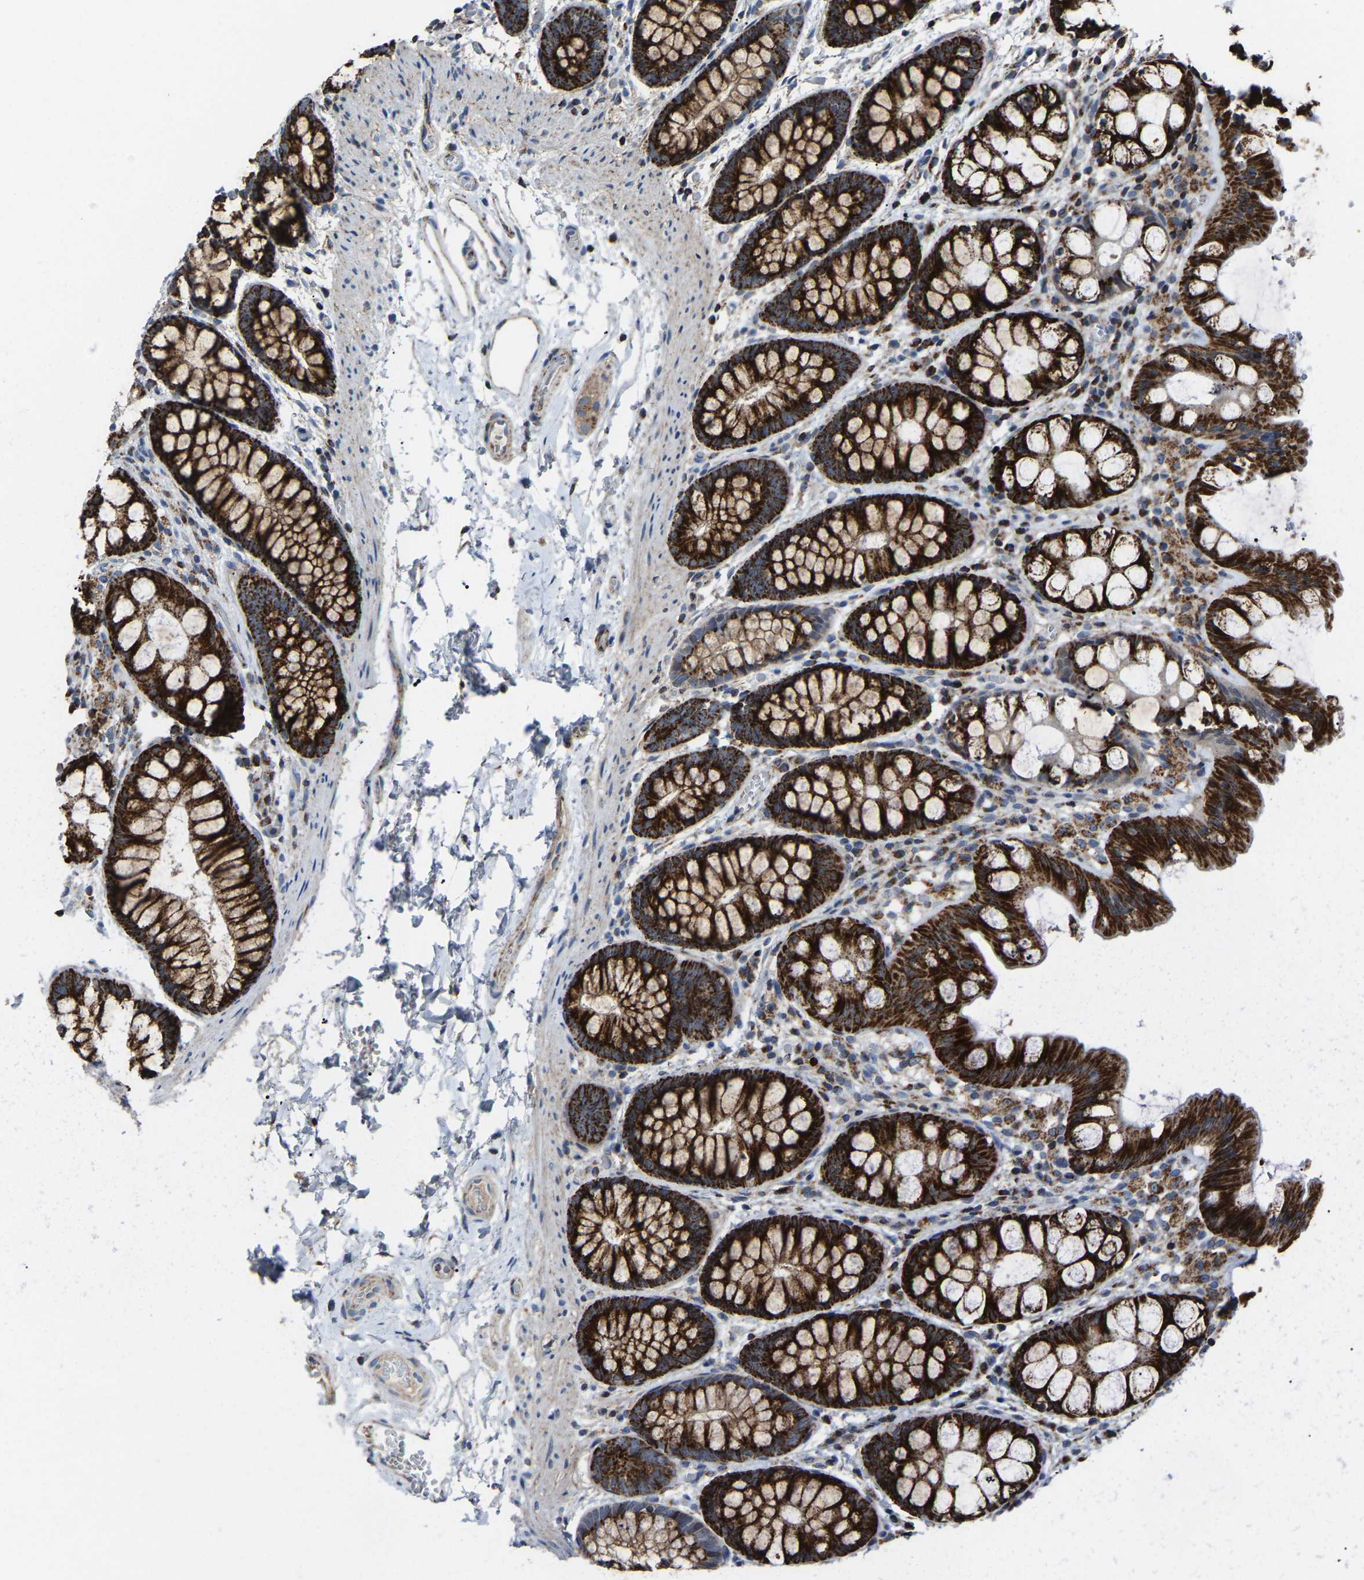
{"staining": {"intensity": "weak", "quantity": ">75%", "location": "cytoplasmic/membranous"}, "tissue": "colon", "cell_type": "Endothelial cells", "image_type": "normal", "snomed": [{"axis": "morphology", "description": "Normal tissue, NOS"}, {"axis": "topography", "description": "Colon"}], "caption": "Protein staining displays weak cytoplasmic/membranous expression in approximately >75% of endothelial cells in benign colon. (IHC, brightfield microscopy, high magnification).", "gene": "CANT1", "patient": {"sex": "male", "age": 47}}